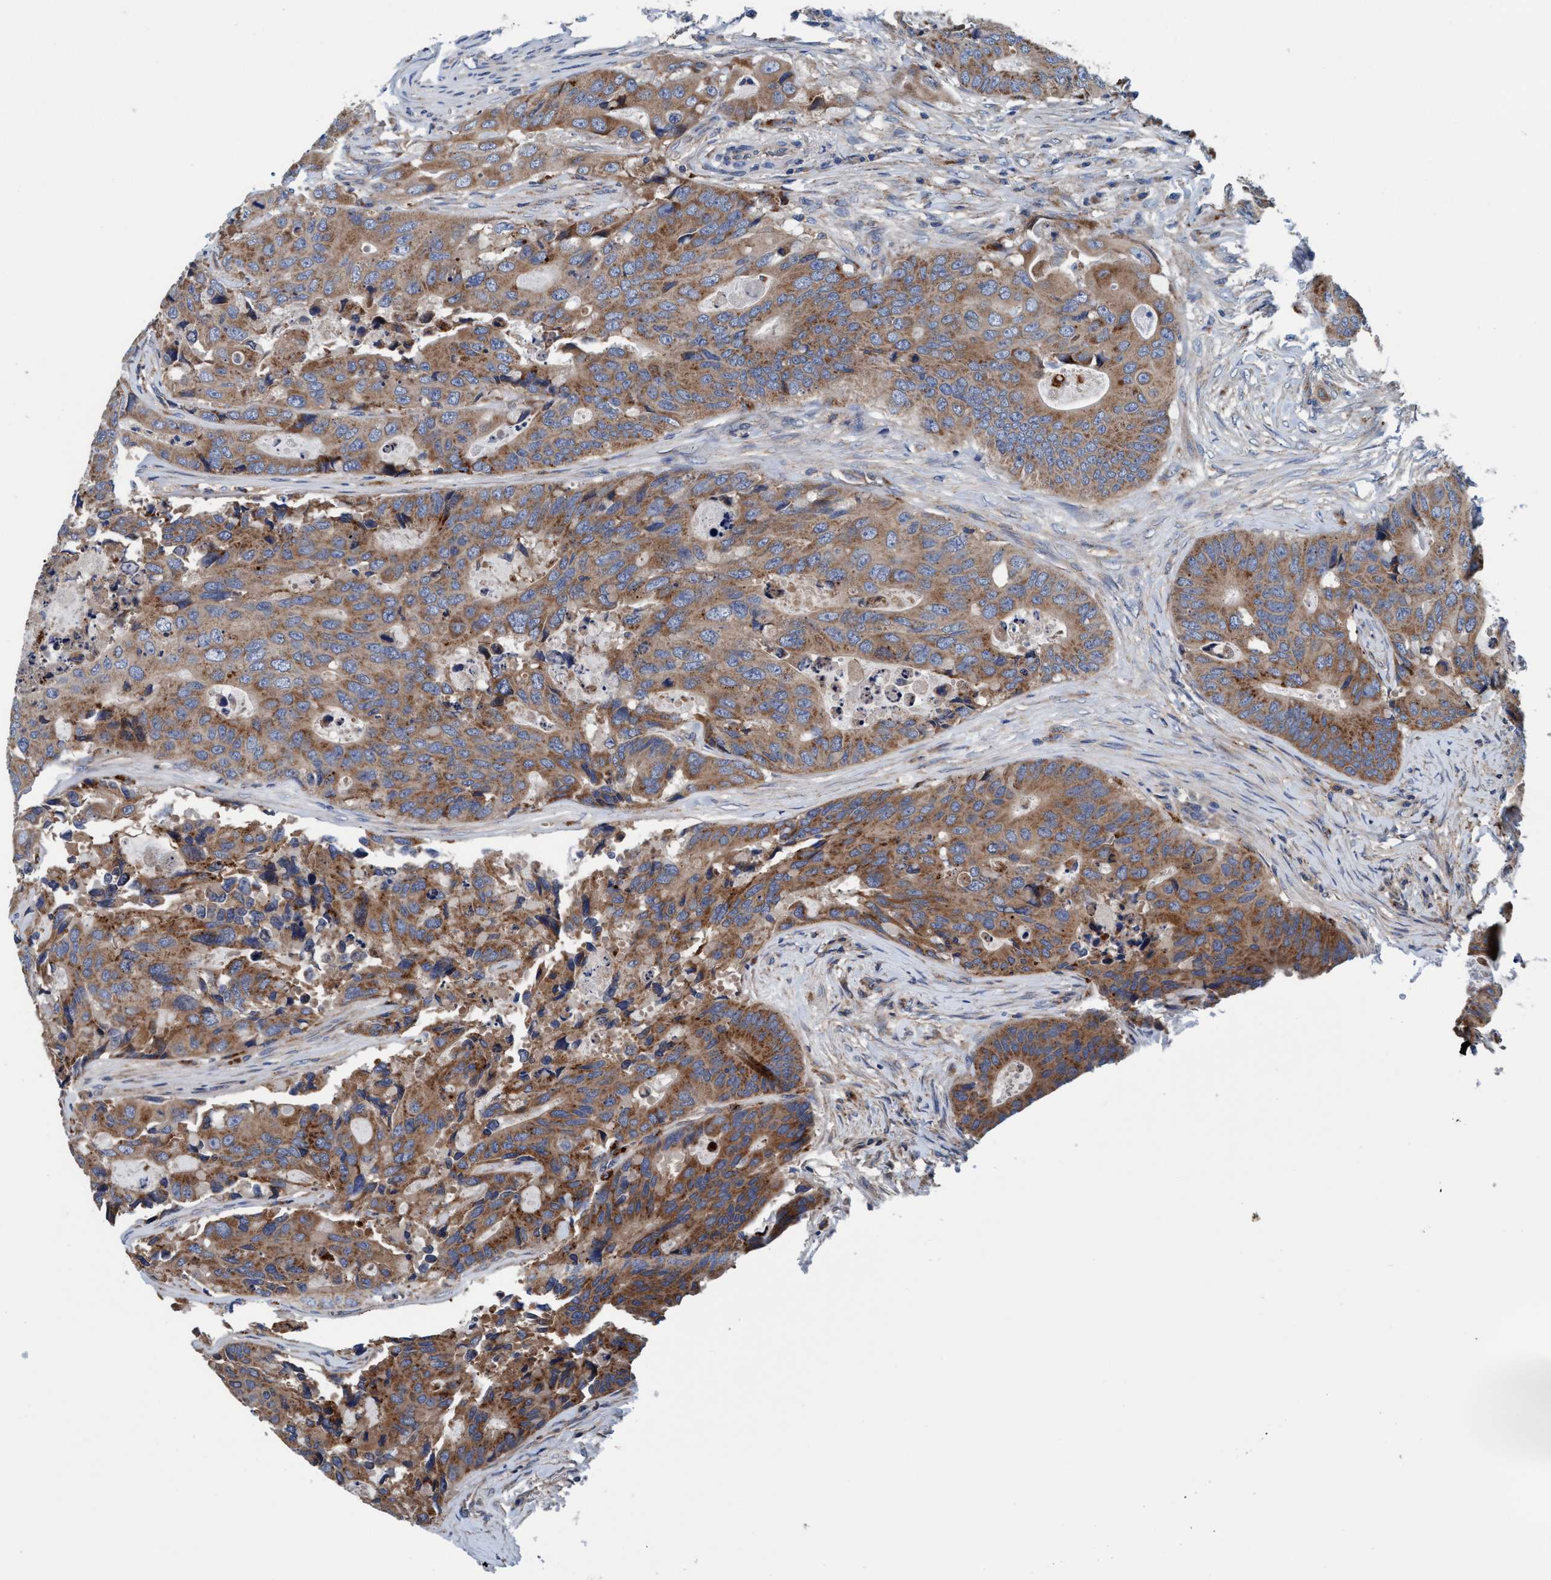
{"staining": {"intensity": "moderate", "quantity": ">75%", "location": "cytoplasmic/membranous"}, "tissue": "colorectal cancer", "cell_type": "Tumor cells", "image_type": "cancer", "snomed": [{"axis": "morphology", "description": "Adenocarcinoma, NOS"}, {"axis": "topography", "description": "Colon"}], "caption": "High-power microscopy captured an IHC micrograph of adenocarcinoma (colorectal), revealing moderate cytoplasmic/membranous expression in about >75% of tumor cells.", "gene": "ENDOG", "patient": {"sex": "male", "age": 71}}